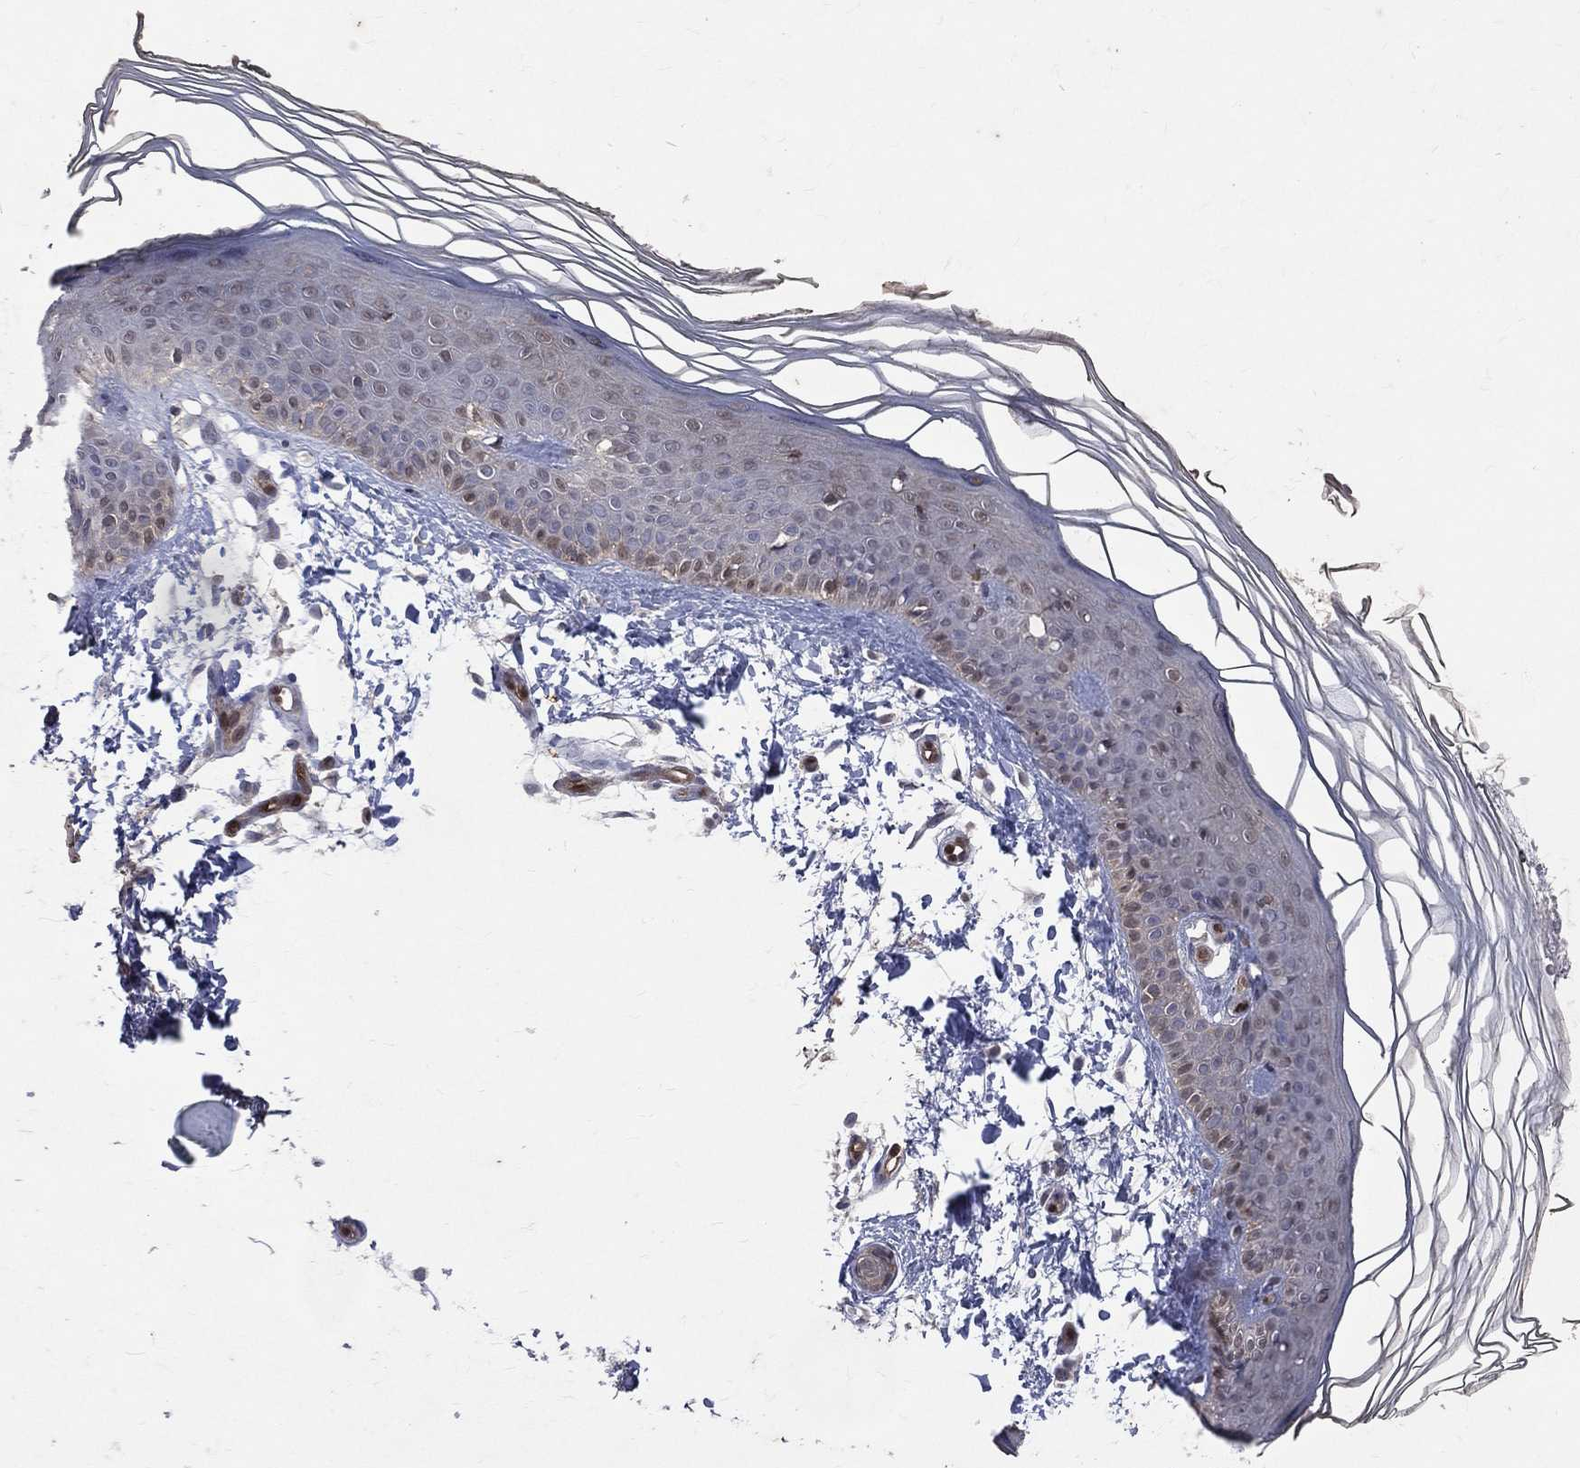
{"staining": {"intensity": "negative", "quantity": "none", "location": "none"}, "tissue": "skin", "cell_type": "Fibroblasts", "image_type": "normal", "snomed": [{"axis": "morphology", "description": "Normal tissue, NOS"}, {"axis": "topography", "description": "Skin"}], "caption": "Fibroblasts are negative for protein expression in unremarkable human skin. (Stains: DAB immunohistochemistry with hematoxylin counter stain, Microscopy: brightfield microscopy at high magnification).", "gene": "GMPR2", "patient": {"sex": "female", "age": 62}}